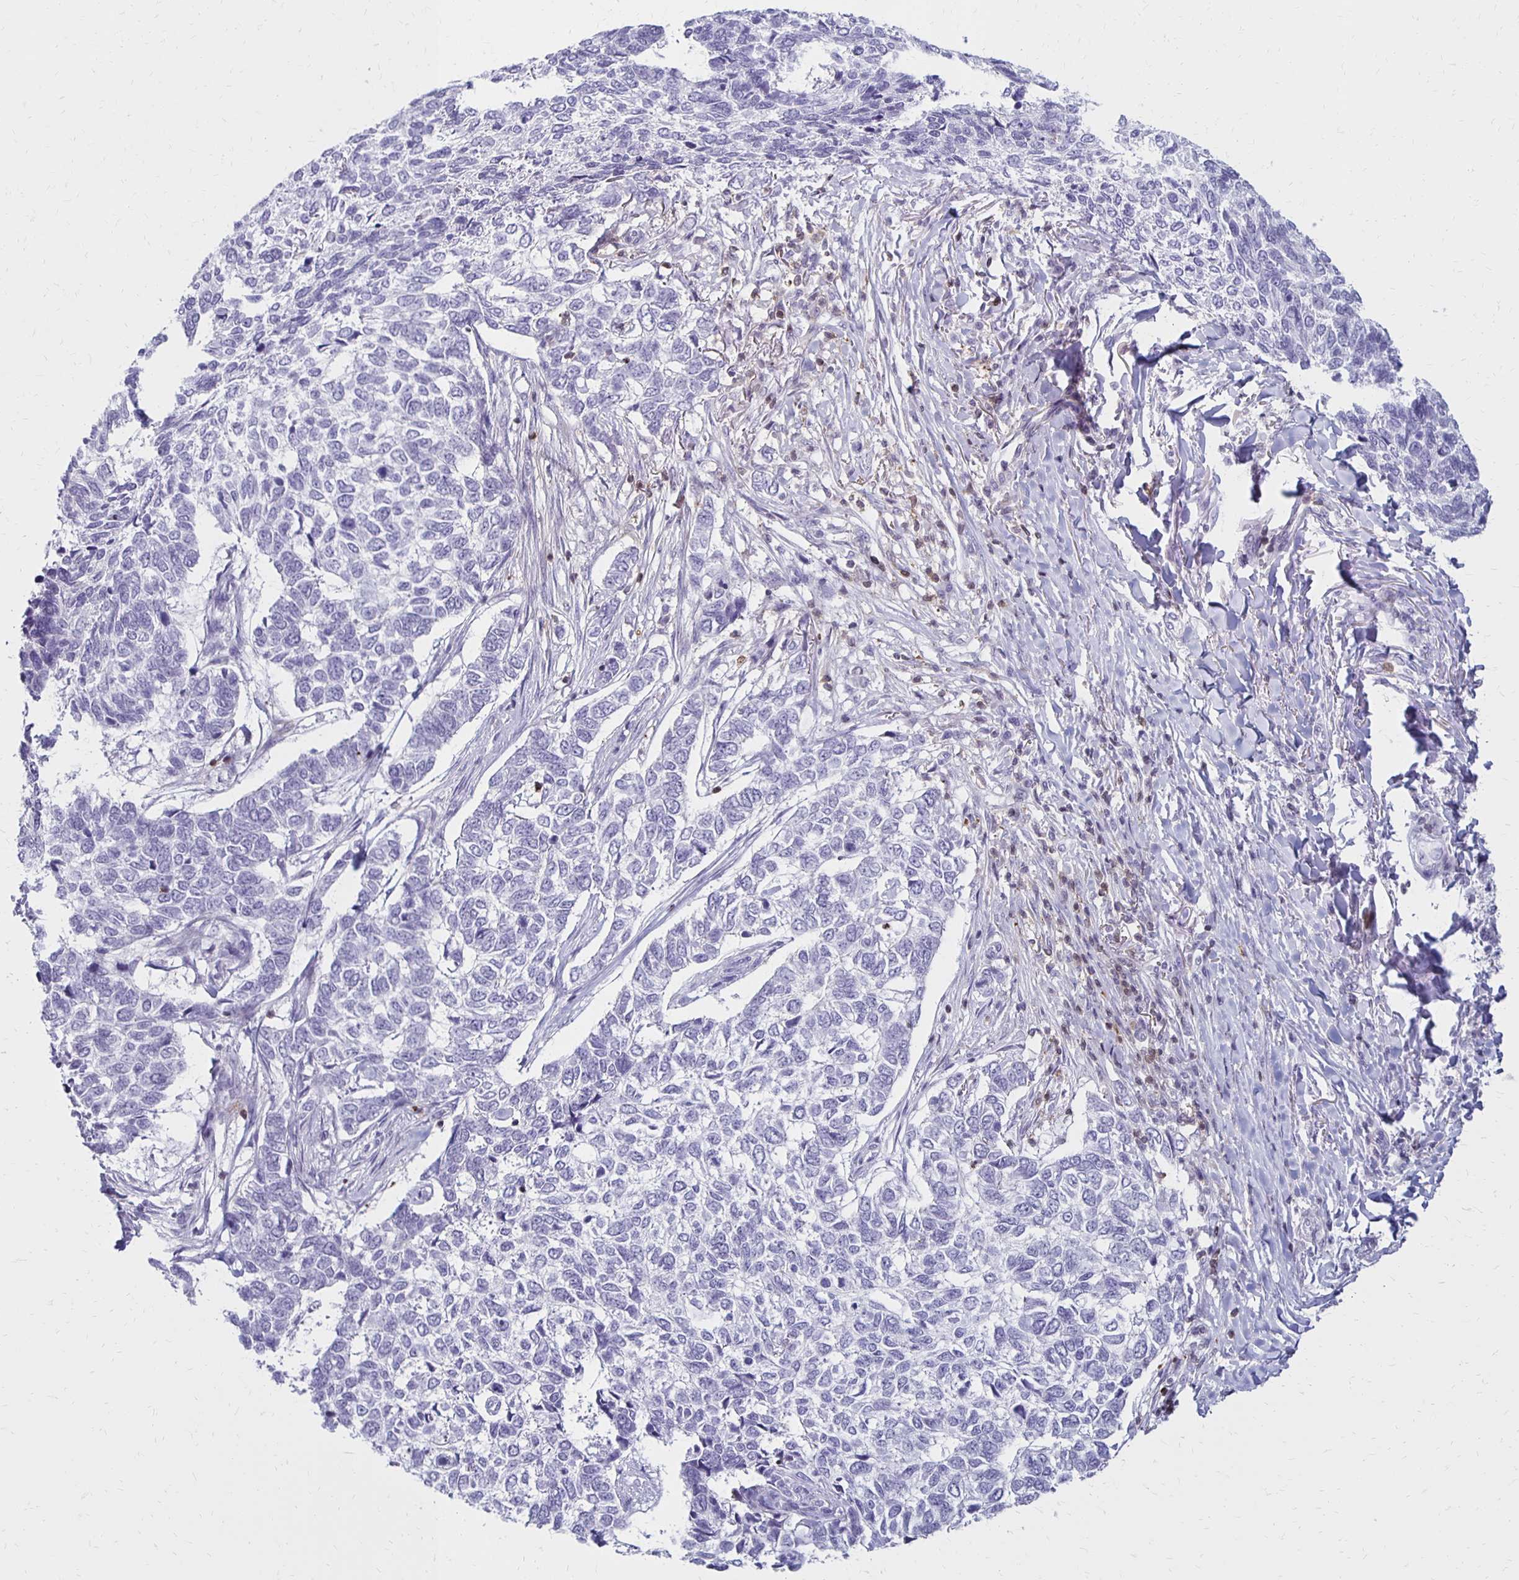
{"staining": {"intensity": "negative", "quantity": "none", "location": "none"}, "tissue": "skin cancer", "cell_type": "Tumor cells", "image_type": "cancer", "snomed": [{"axis": "morphology", "description": "Basal cell carcinoma"}, {"axis": "topography", "description": "Skin"}], "caption": "Immunohistochemistry (IHC) micrograph of basal cell carcinoma (skin) stained for a protein (brown), which demonstrates no expression in tumor cells. (DAB (3,3'-diaminobenzidine) immunohistochemistry (IHC), high magnification).", "gene": "CCL21", "patient": {"sex": "female", "age": 65}}